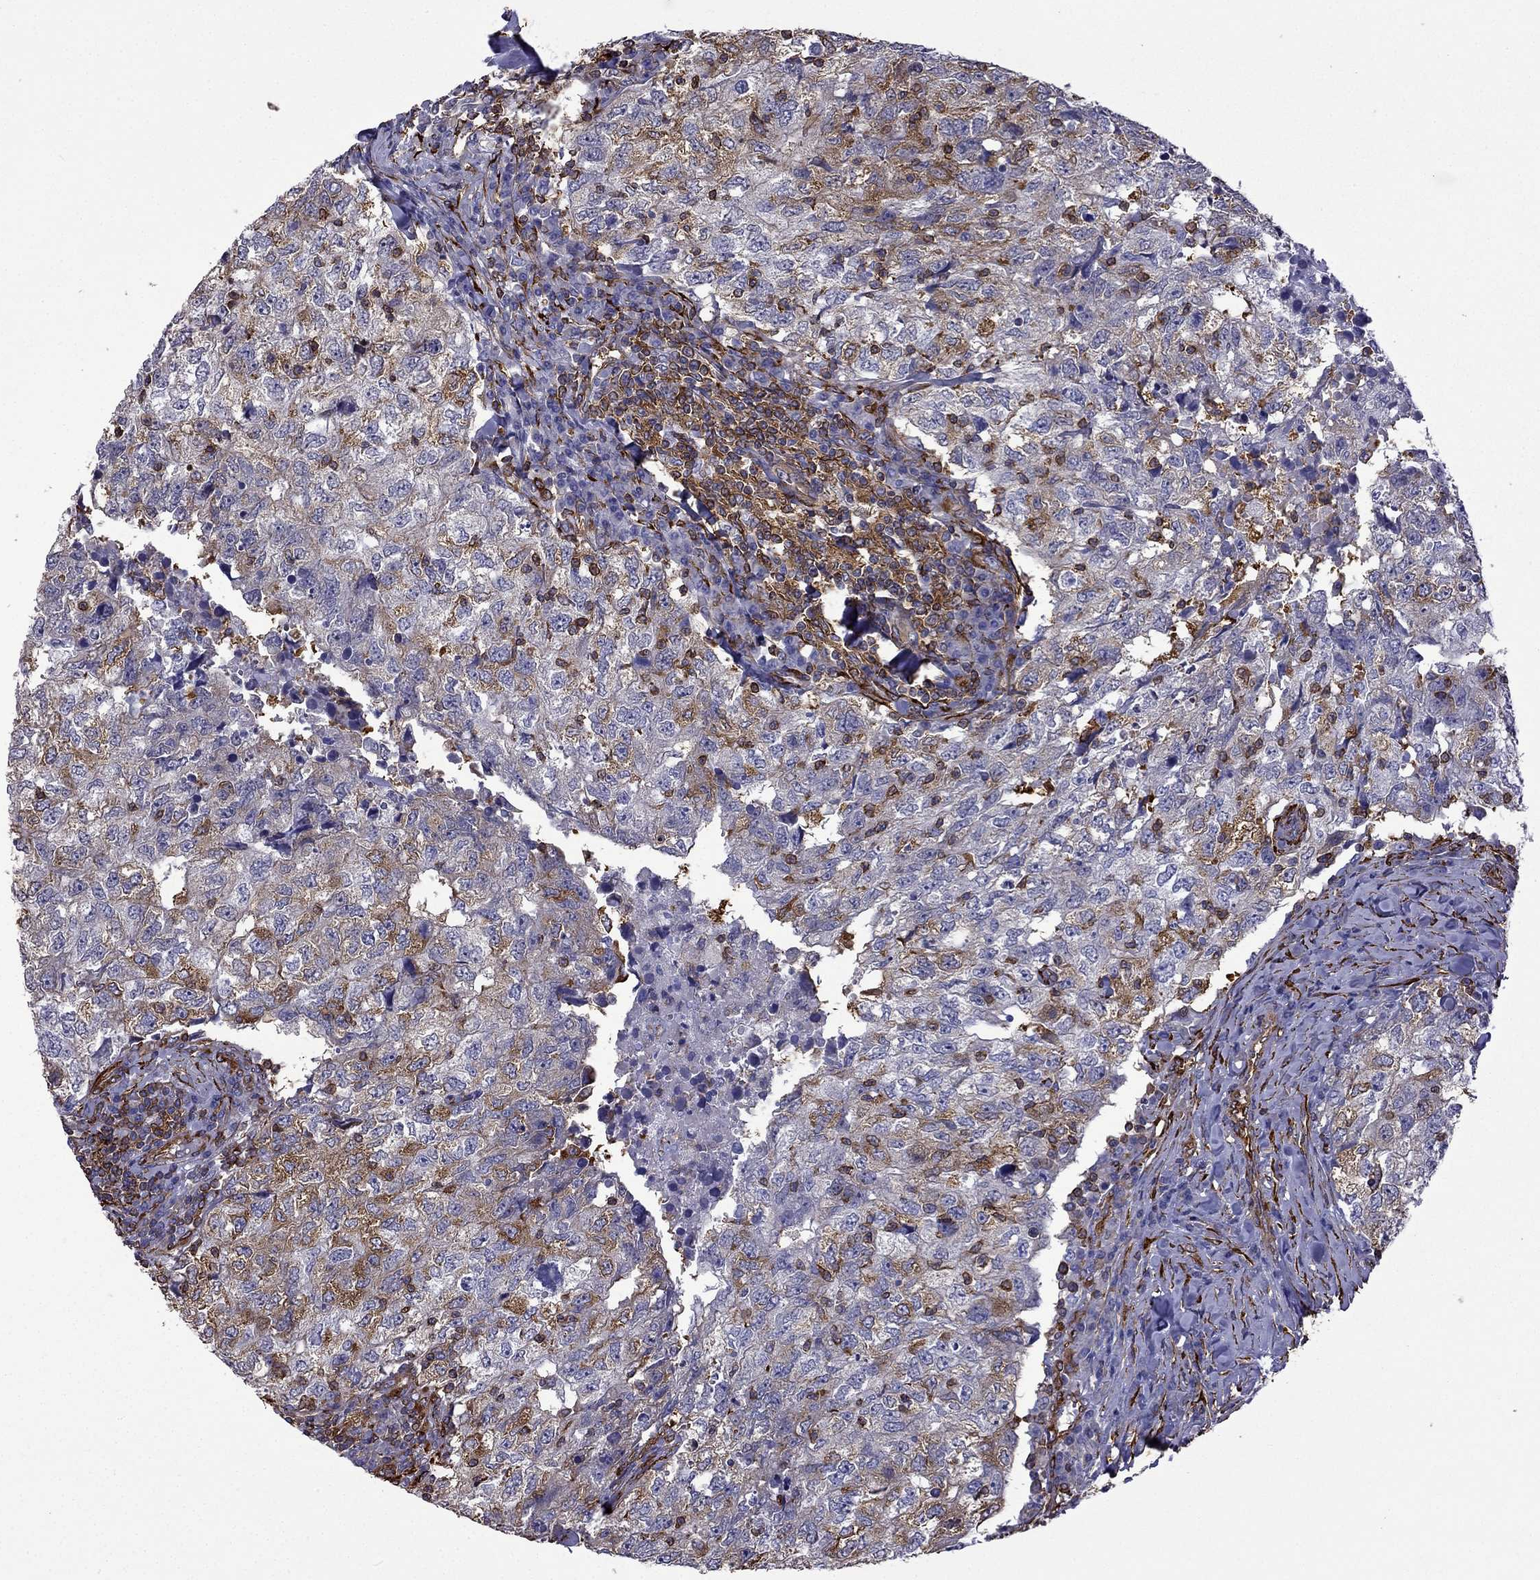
{"staining": {"intensity": "moderate", "quantity": "<25%", "location": "cytoplasmic/membranous"}, "tissue": "breast cancer", "cell_type": "Tumor cells", "image_type": "cancer", "snomed": [{"axis": "morphology", "description": "Duct carcinoma"}, {"axis": "topography", "description": "Breast"}], "caption": "Breast cancer stained for a protein (brown) reveals moderate cytoplasmic/membranous positive positivity in approximately <25% of tumor cells.", "gene": "MAP4", "patient": {"sex": "female", "age": 30}}